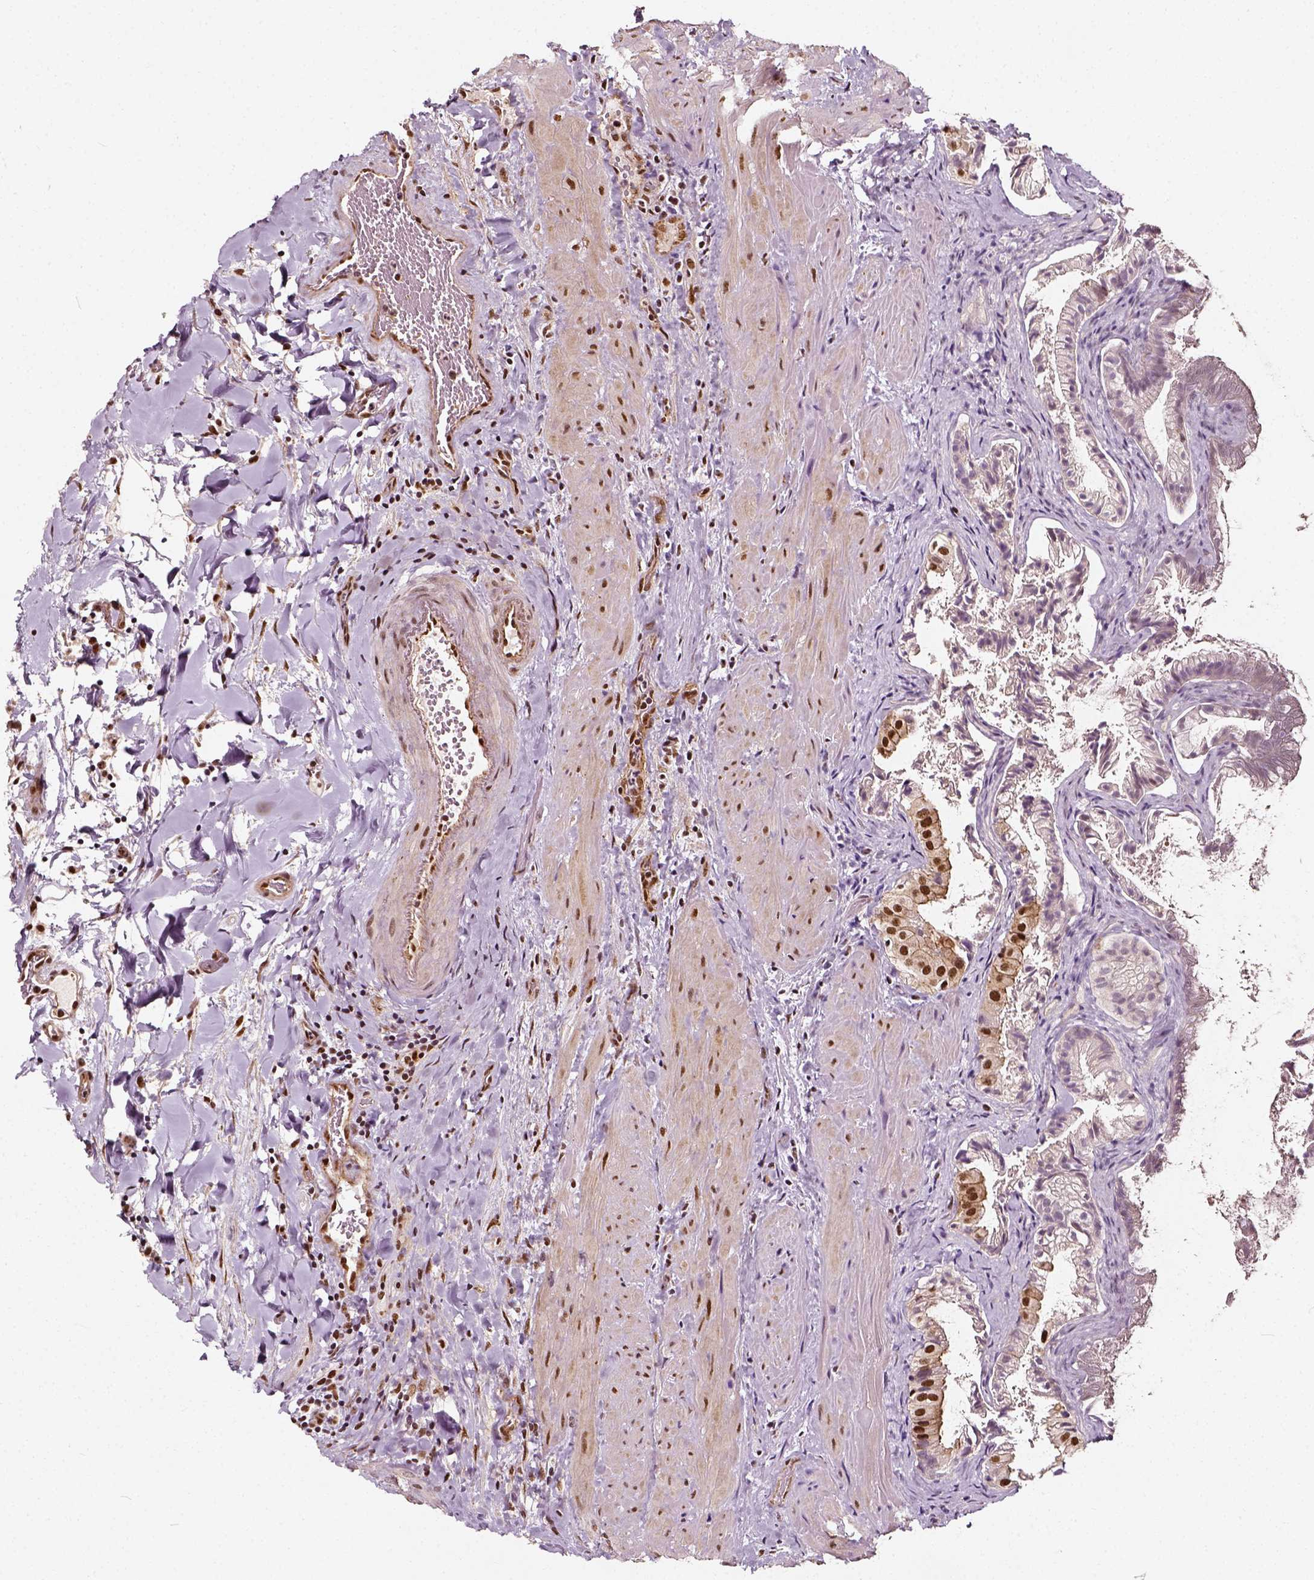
{"staining": {"intensity": "moderate", "quantity": ">75%", "location": "nuclear"}, "tissue": "gallbladder", "cell_type": "Glandular cells", "image_type": "normal", "snomed": [{"axis": "morphology", "description": "Normal tissue, NOS"}, {"axis": "topography", "description": "Gallbladder"}], "caption": "Immunohistochemistry (IHC) photomicrograph of unremarkable human gallbladder stained for a protein (brown), which reveals medium levels of moderate nuclear positivity in about >75% of glandular cells.", "gene": "NACC1", "patient": {"sex": "male", "age": 70}}